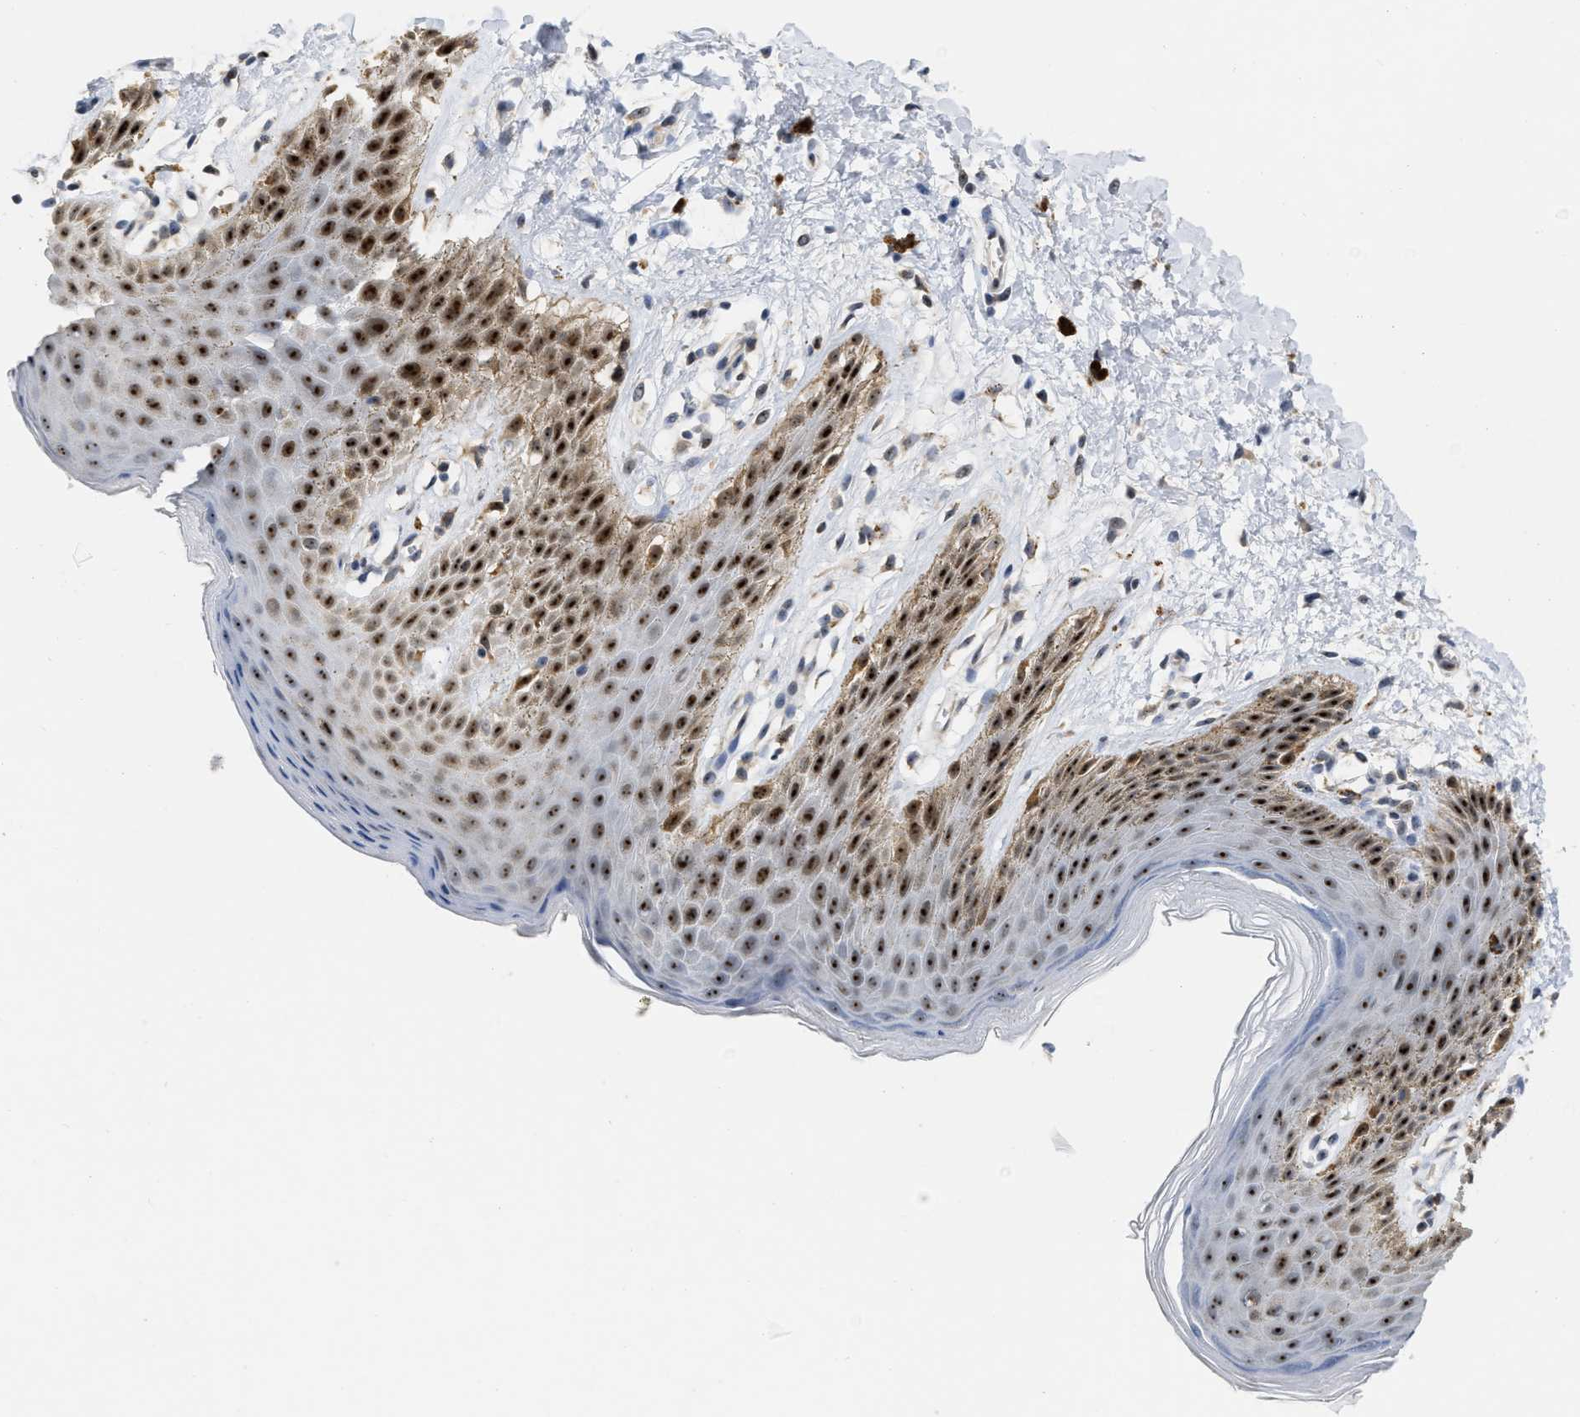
{"staining": {"intensity": "strong", "quantity": ">75%", "location": "nuclear"}, "tissue": "skin", "cell_type": "Epidermal cells", "image_type": "normal", "snomed": [{"axis": "morphology", "description": "Normal tissue, NOS"}, {"axis": "topography", "description": "Anal"}], "caption": "IHC (DAB (3,3'-diaminobenzidine)) staining of normal skin exhibits strong nuclear protein positivity in about >75% of epidermal cells.", "gene": "ELAC2", "patient": {"sex": "male", "age": 44}}